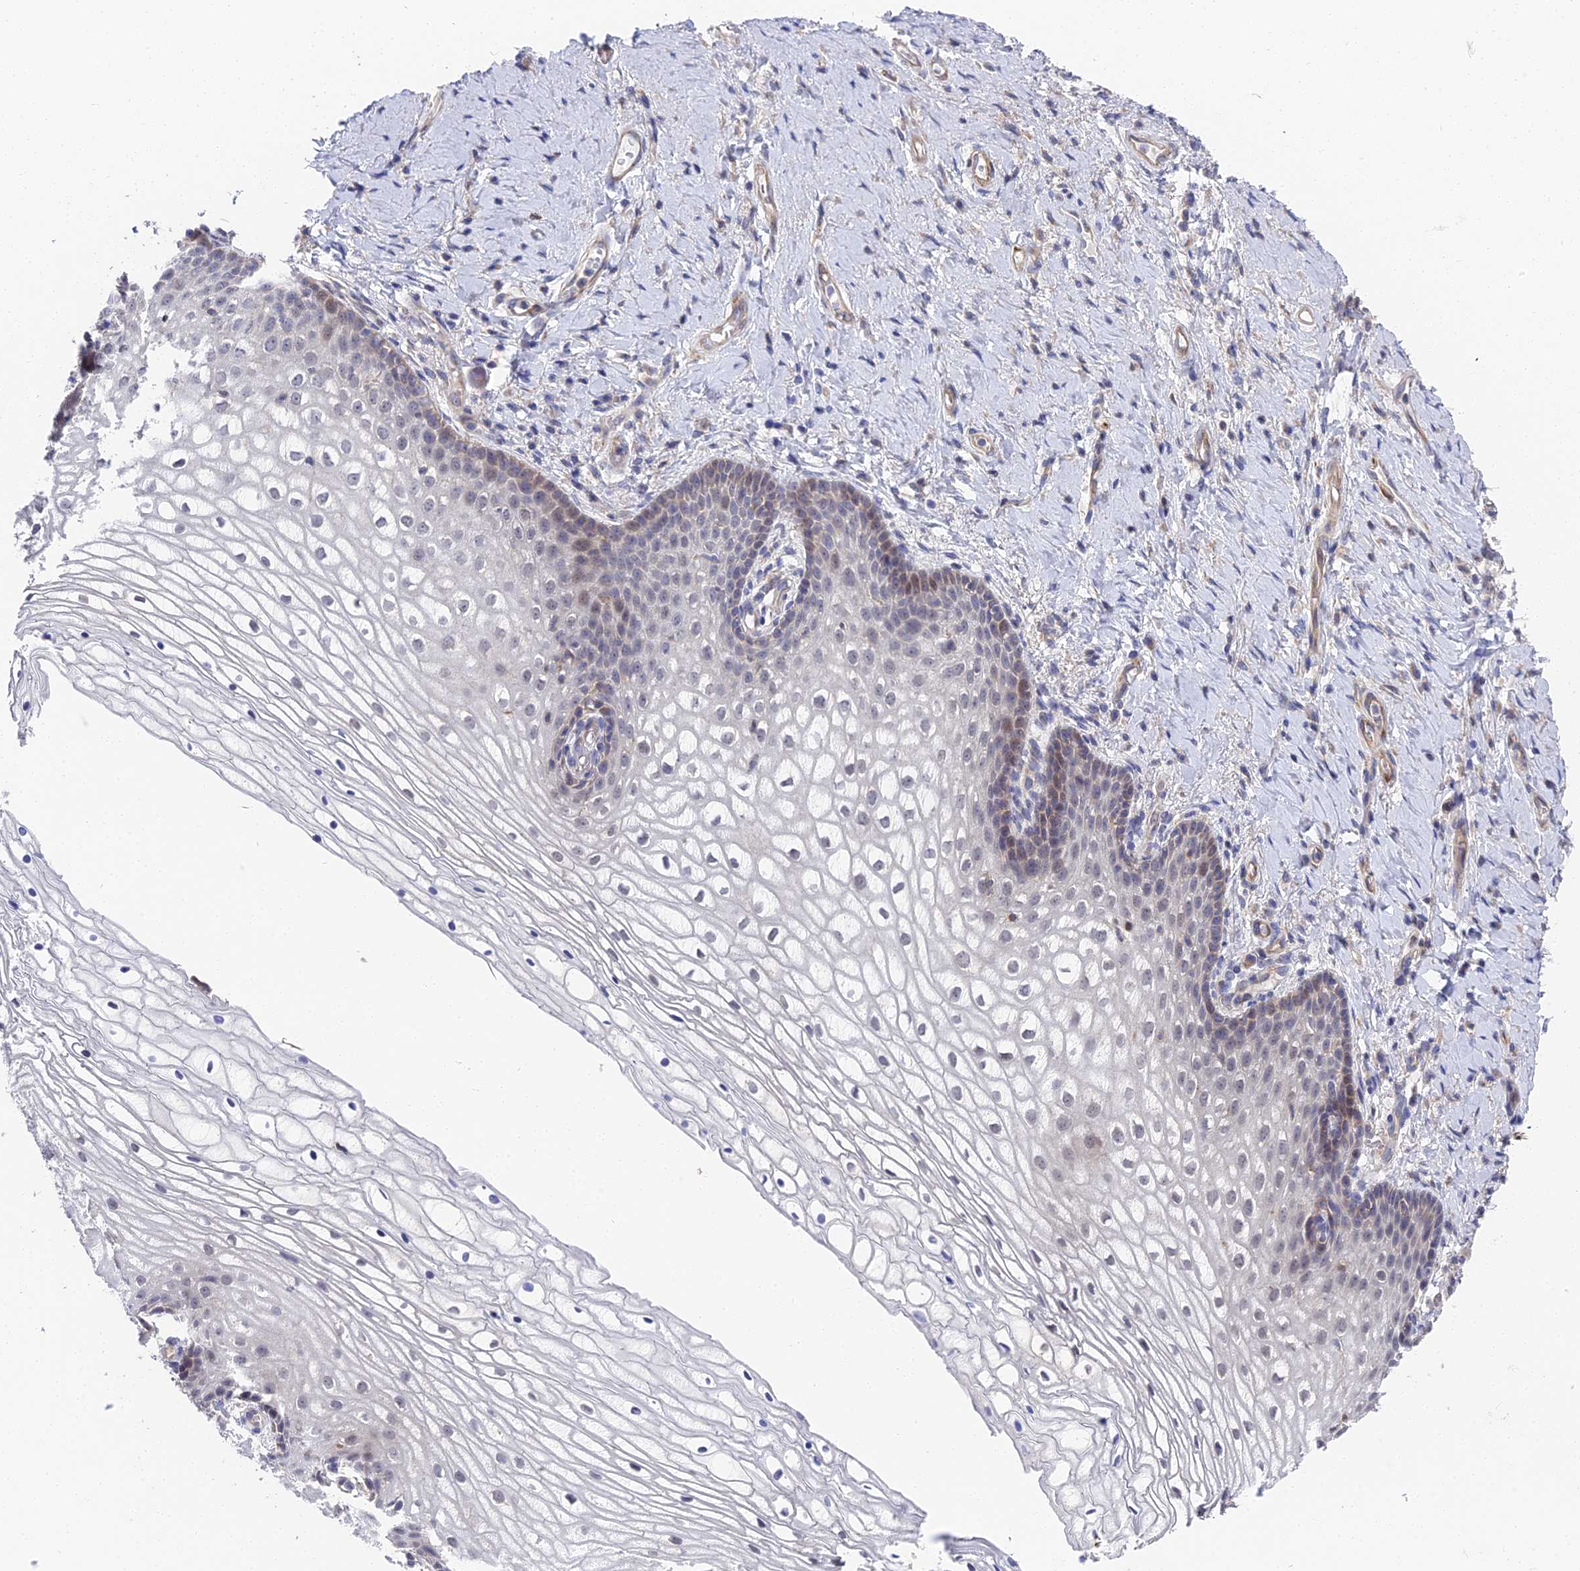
{"staining": {"intensity": "weak", "quantity": "<25%", "location": "nuclear"}, "tissue": "vagina", "cell_type": "Squamous epithelial cells", "image_type": "normal", "snomed": [{"axis": "morphology", "description": "Normal tissue, NOS"}, {"axis": "topography", "description": "Vagina"}], "caption": "This is a micrograph of immunohistochemistry (IHC) staining of unremarkable vagina, which shows no staining in squamous epithelial cells. The staining is performed using DAB (3,3'-diaminobenzidine) brown chromogen with nuclei counter-stained in using hematoxylin.", "gene": "CCDC113", "patient": {"sex": "female", "age": 60}}